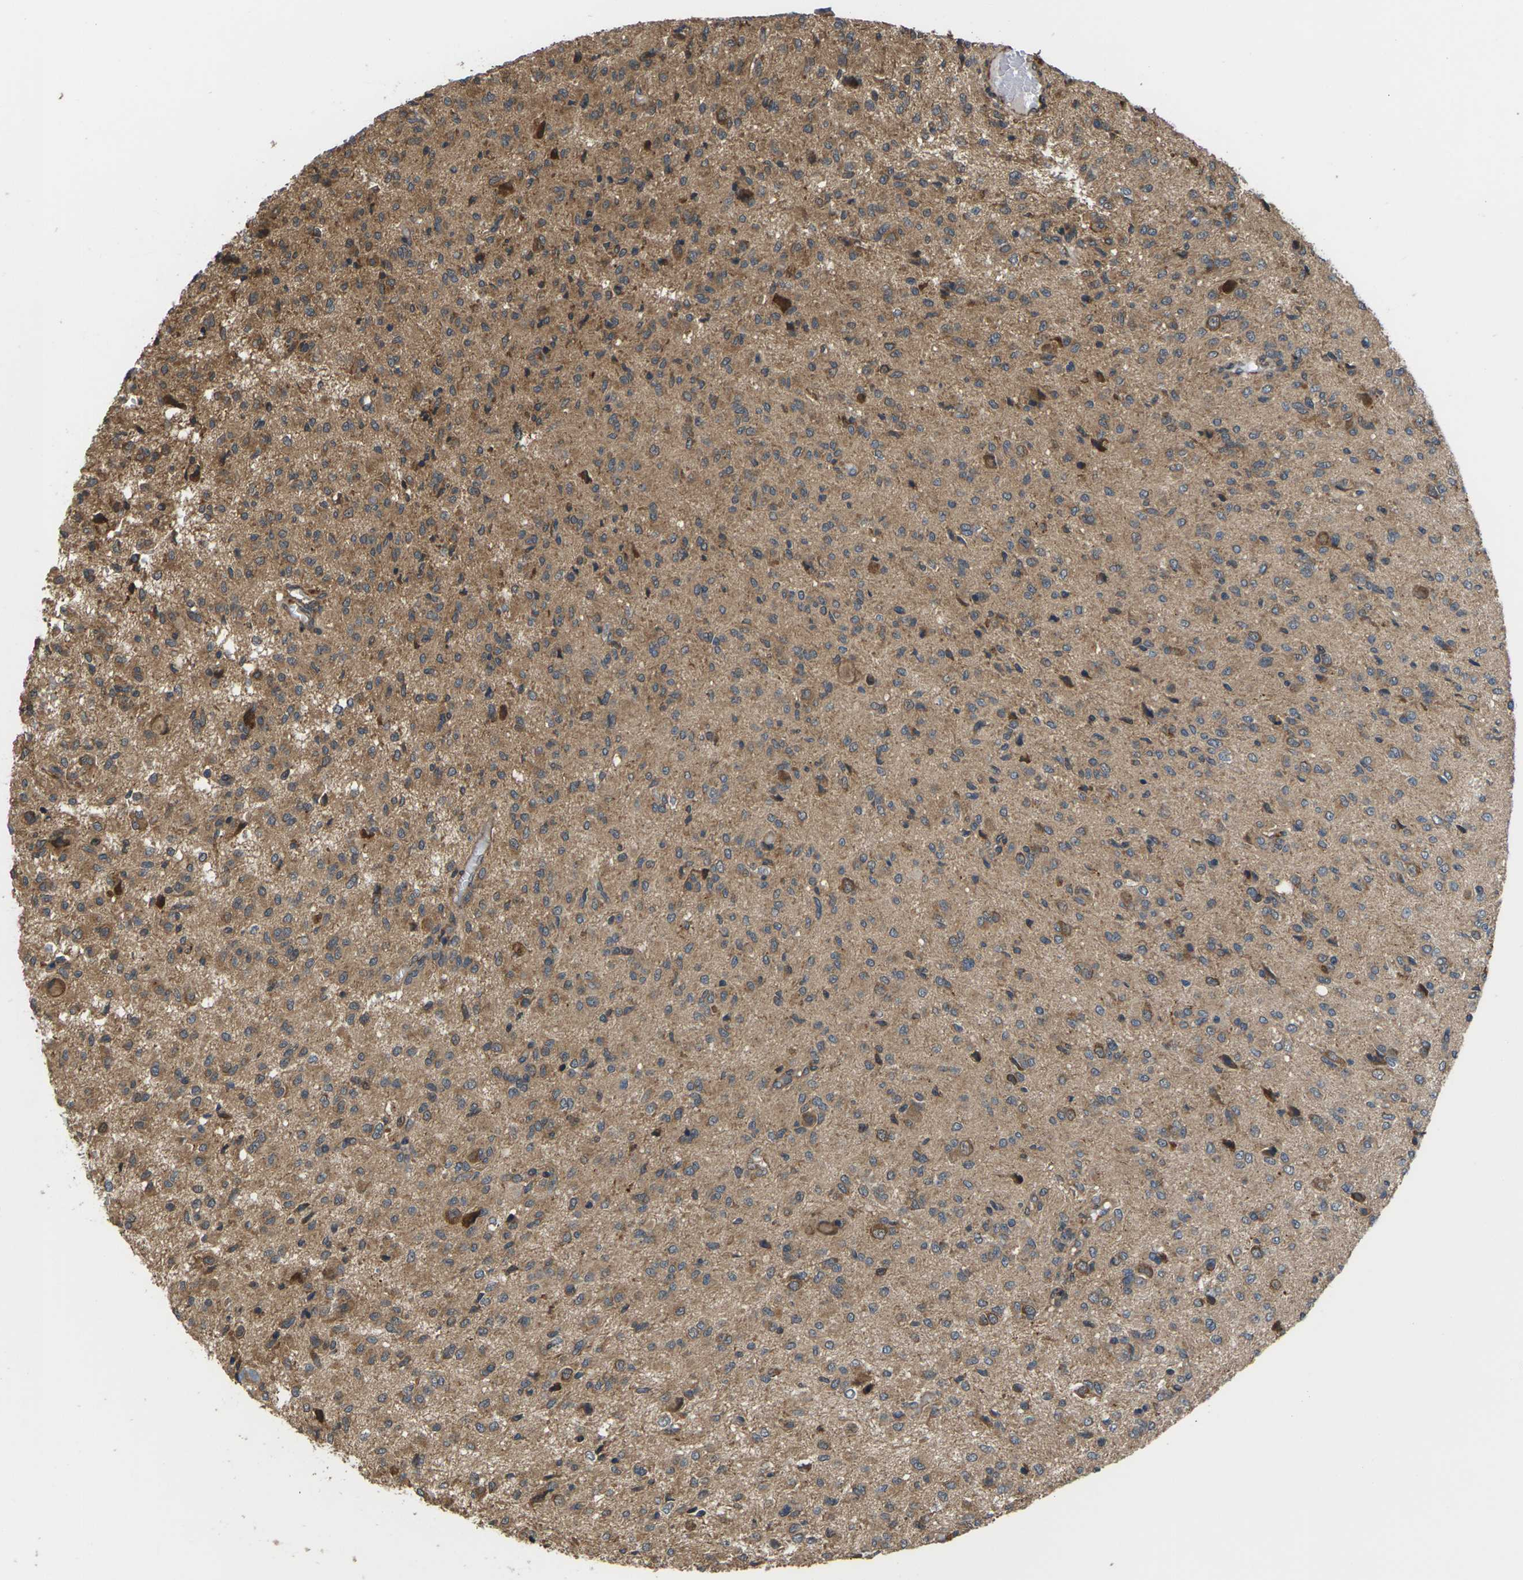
{"staining": {"intensity": "moderate", "quantity": ">75%", "location": "cytoplasmic/membranous"}, "tissue": "glioma", "cell_type": "Tumor cells", "image_type": "cancer", "snomed": [{"axis": "morphology", "description": "Glioma, malignant, High grade"}, {"axis": "topography", "description": "Brain"}], "caption": "Tumor cells display moderate cytoplasmic/membranous positivity in about >75% of cells in malignant glioma (high-grade).", "gene": "NRAS", "patient": {"sex": "female", "age": 59}}